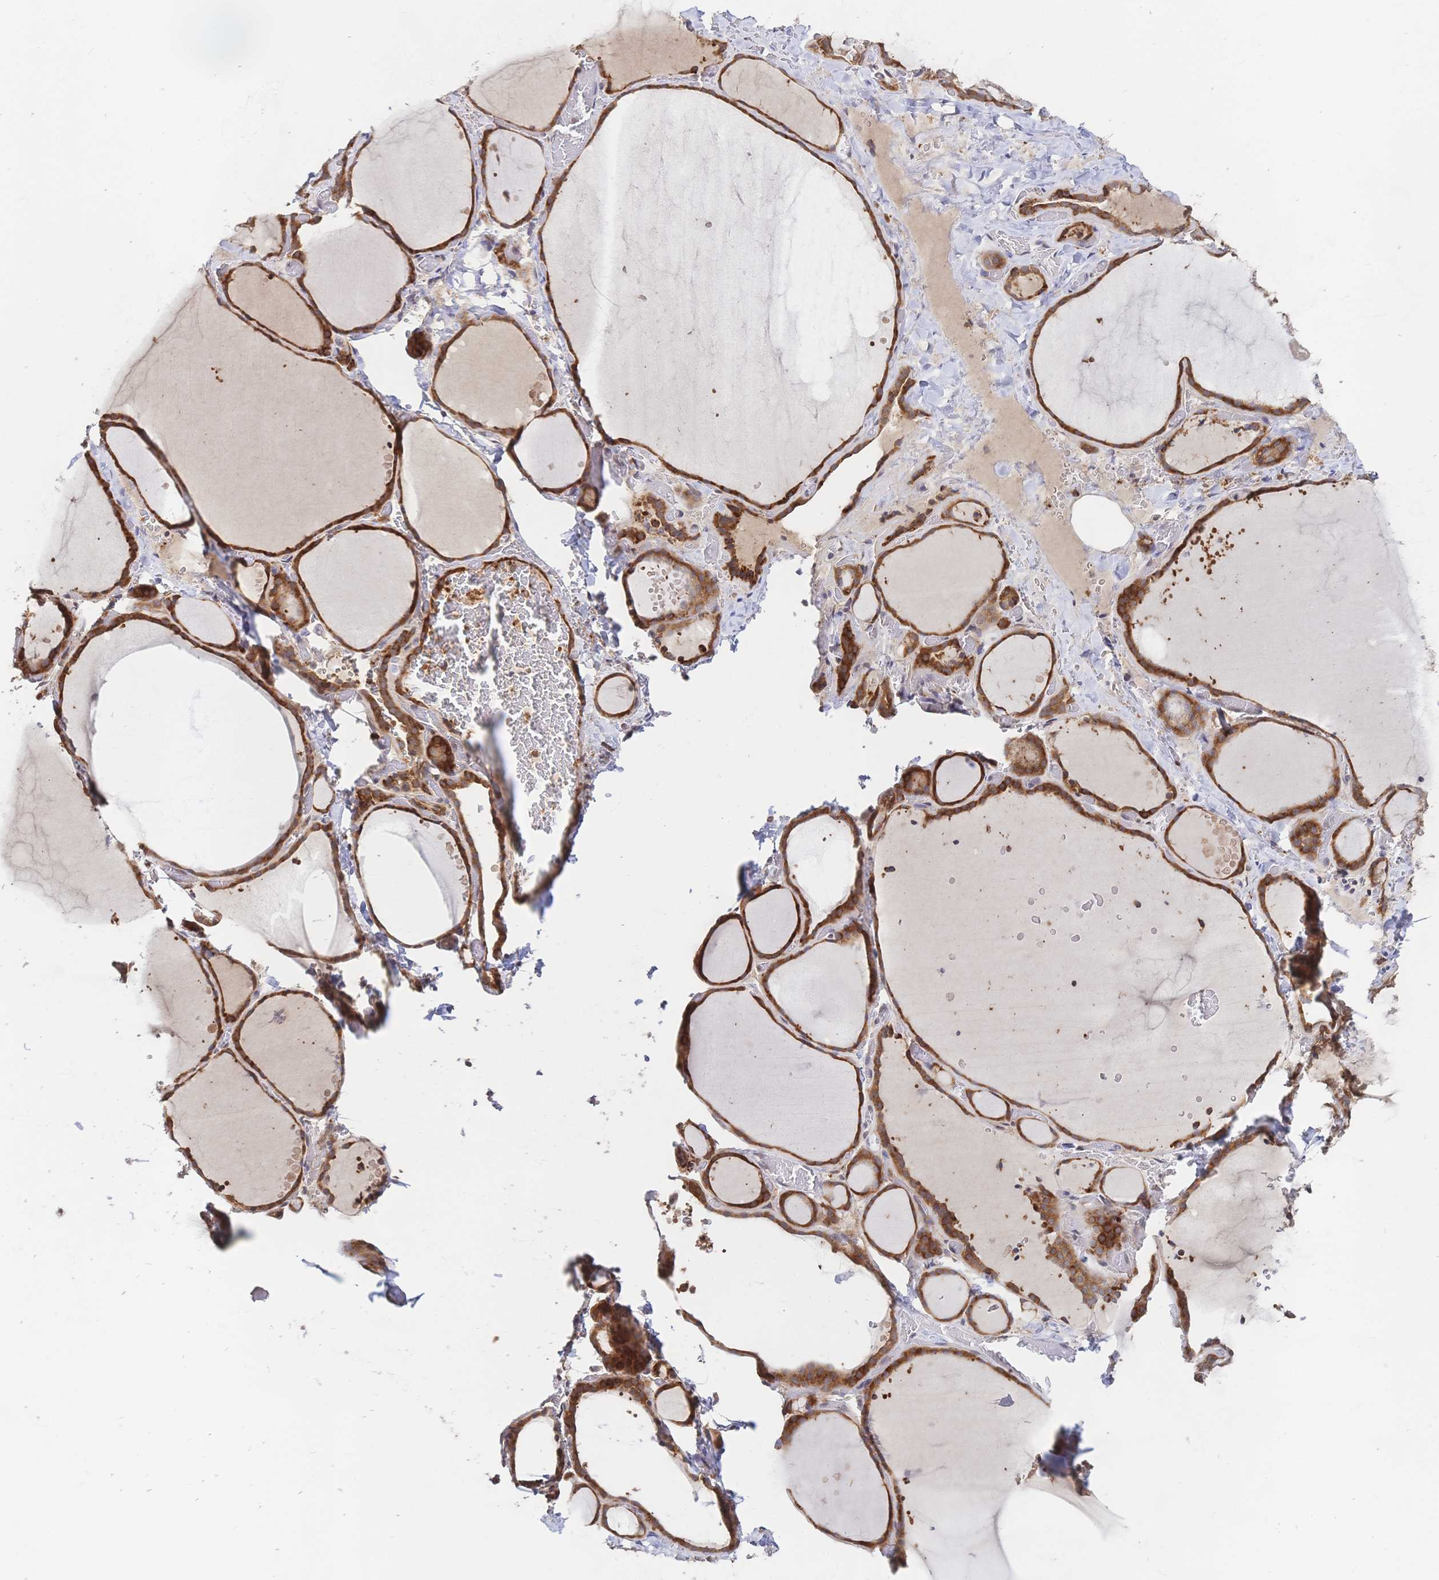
{"staining": {"intensity": "strong", "quantity": ">75%", "location": "cytoplasmic/membranous"}, "tissue": "thyroid gland", "cell_type": "Glandular cells", "image_type": "normal", "snomed": [{"axis": "morphology", "description": "Normal tissue, NOS"}, {"axis": "topography", "description": "Thyroid gland"}], "caption": "Brown immunohistochemical staining in normal thyroid gland shows strong cytoplasmic/membranous staining in about >75% of glandular cells. (Brightfield microscopy of DAB IHC at high magnification).", "gene": "LMO4", "patient": {"sex": "female", "age": 36}}